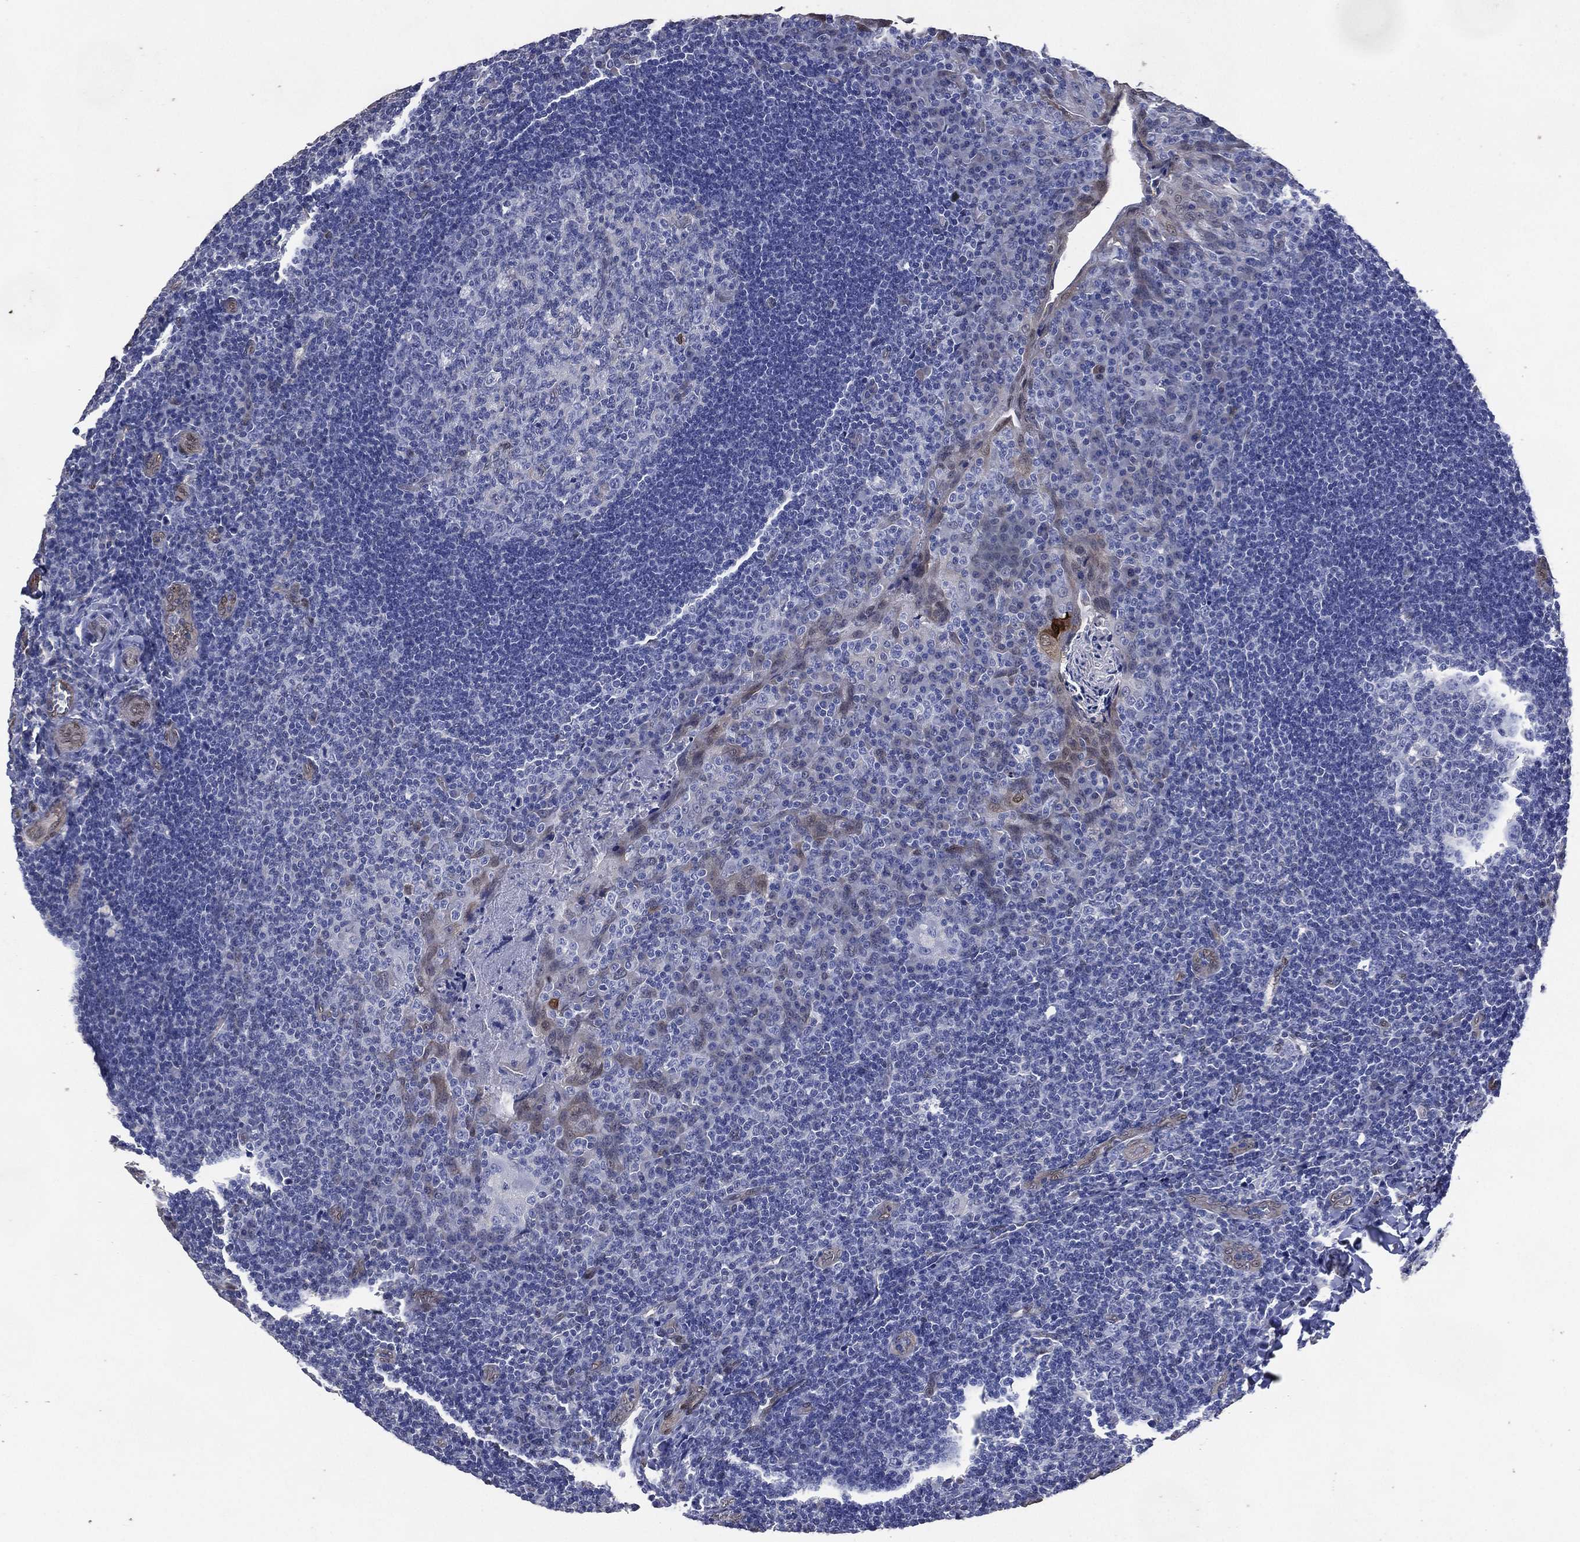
{"staining": {"intensity": "negative", "quantity": "none", "location": "none"}, "tissue": "tonsil", "cell_type": "Germinal center cells", "image_type": "normal", "snomed": [{"axis": "morphology", "description": "Normal tissue, NOS"}, {"axis": "topography", "description": "Tonsil"}], "caption": "A high-resolution image shows immunohistochemistry (IHC) staining of benign tonsil, which shows no significant positivity in germinal center cells. (DAB IHC with hematoxylin counter stain).", "gene": "AK1", "patient": {"sex": "male", "age": 17}}